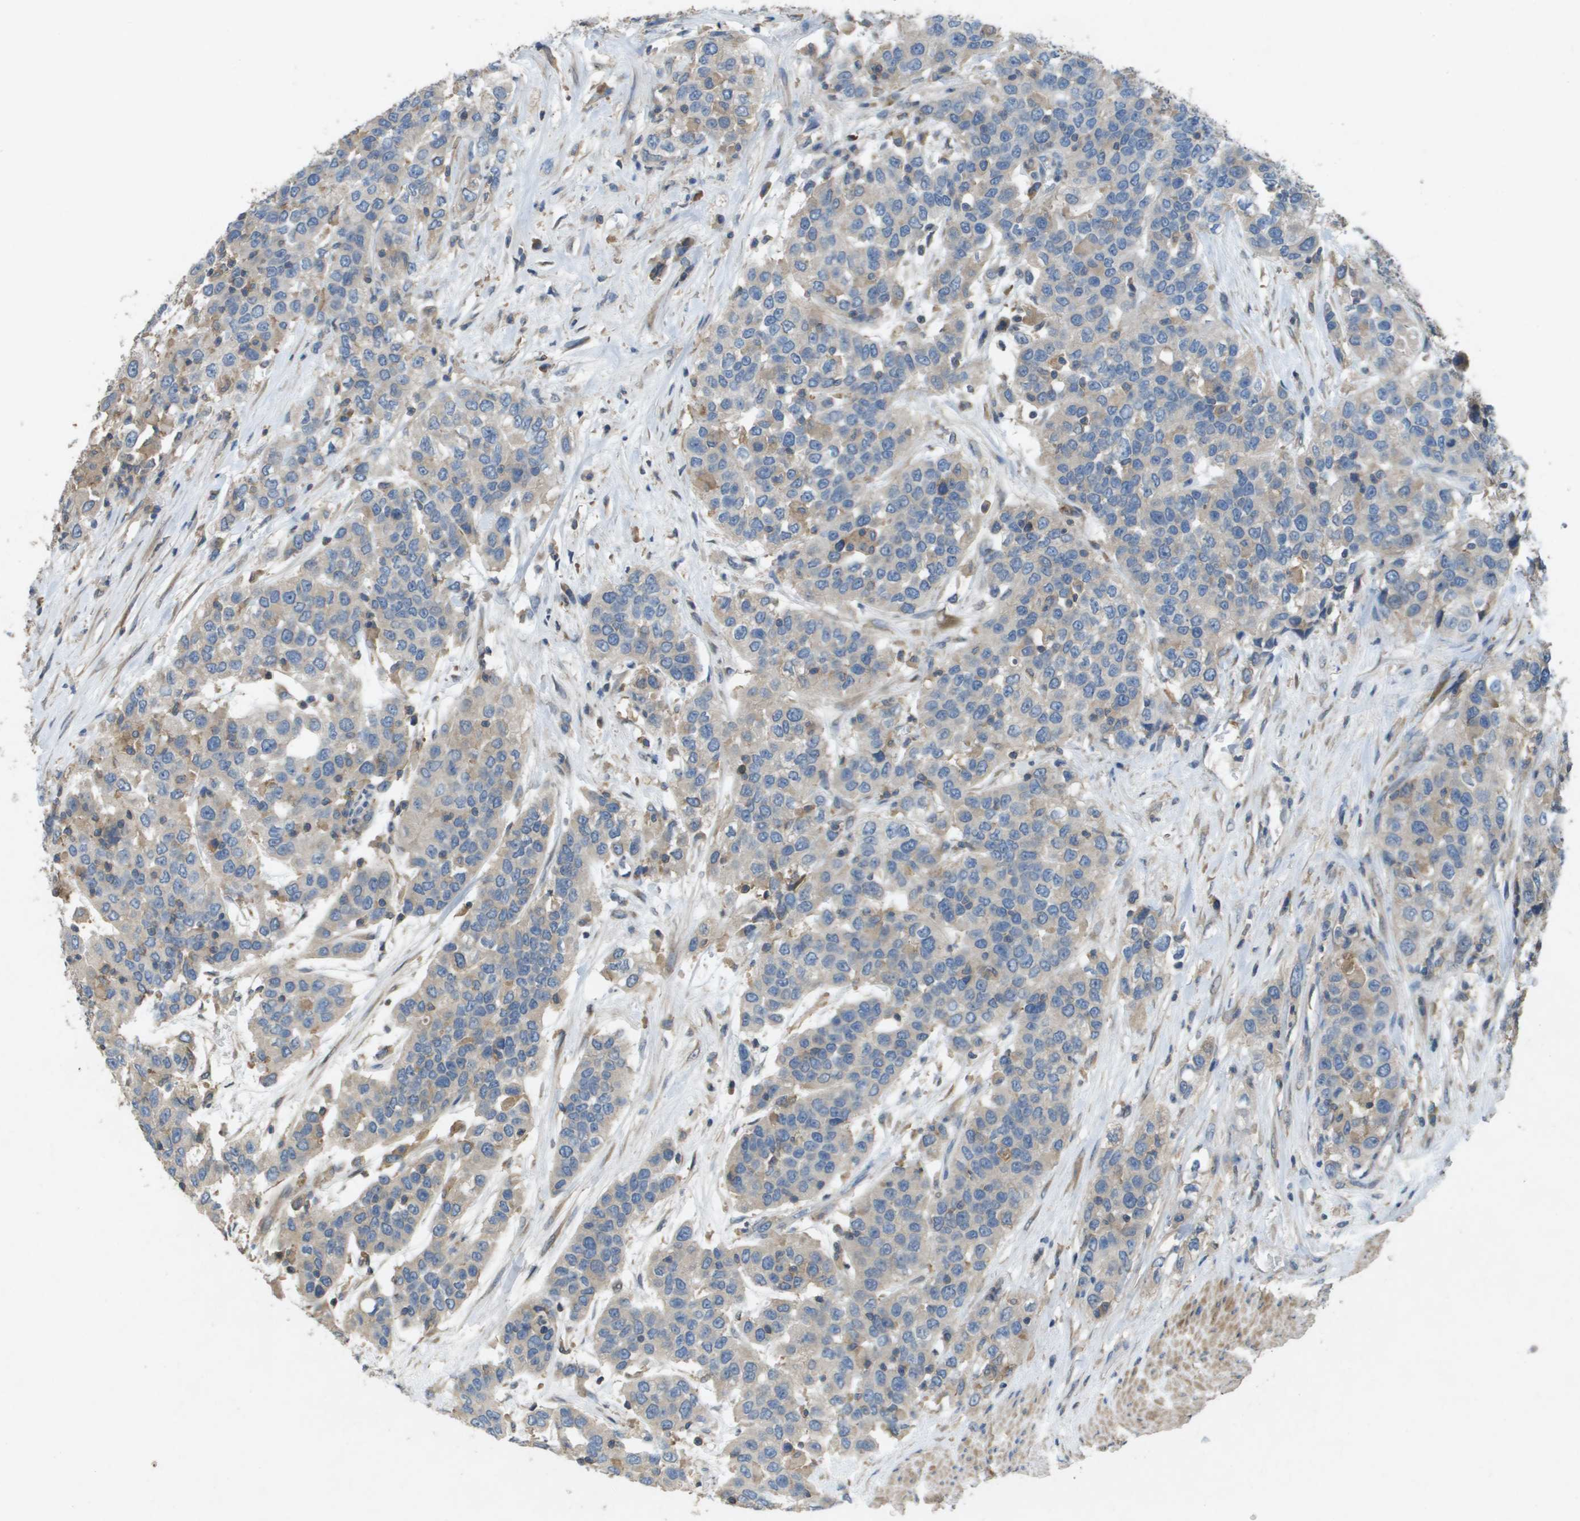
{"staining": {"intensity": "weak", "quantity": "<25%", "location": "cytoplasmic/membranous"}, "tissue": "urothelial cancer", "cell_type": "Tumor cells", "image_type": "cancer", "snomed": [{"axis": "morphology", "description": "Urothelial carcinoma, High grade"}, {"axis": "topography", "description": "Urinary bladder"}], "caption": "DAB immunohistochemical staining of human urothelial carcinoma (high-grade) reveals no significant positivity in tumor cells.", "gene": "CLCA4", "patient": {"sex": "female", "age": 80}}